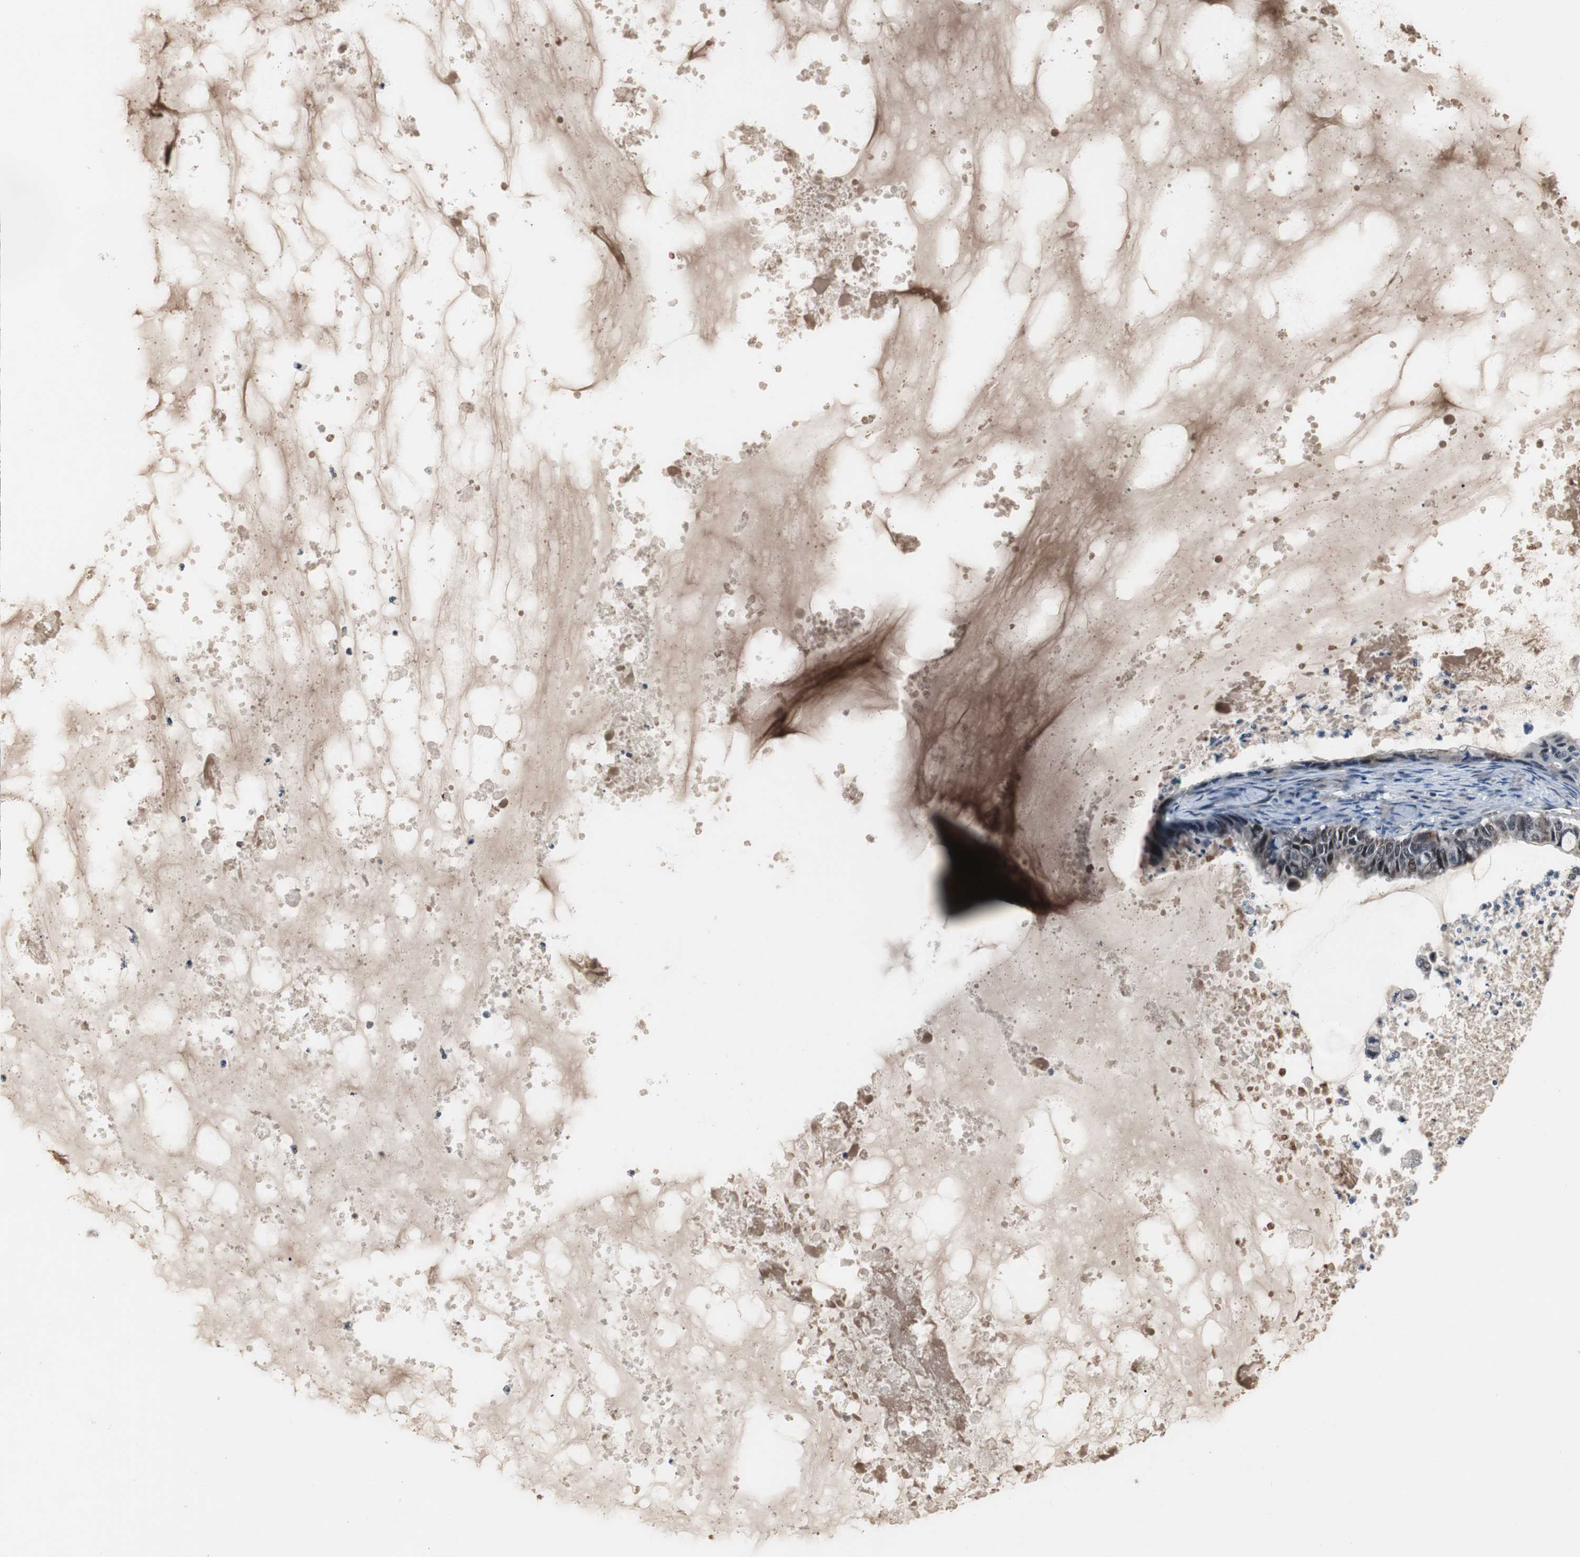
{"staining": {"intensity": "moderate", "quantity": "<25%", "location": "cytoplasmic/membranous"}, "tissue": "ovarian cancer", "cell_type": "Tumor cells", "image_type": "cancer", "snomed": [{"axis": "morphology", "description": "Cystadenocarcinoma, mucinous, NOS"}, {"axis": "topography", "description": "Ovary"}], "caption": "Ovarian cancer (mucinous cystadenocarcinoma) tissue exhibits moderate cytoplasmic/membranous staining in approximately <25% of tumor cells, visualized by immunohistochemistry.", "gene": "MRPL40", "patient": {"sex": "female", "age": 80}}